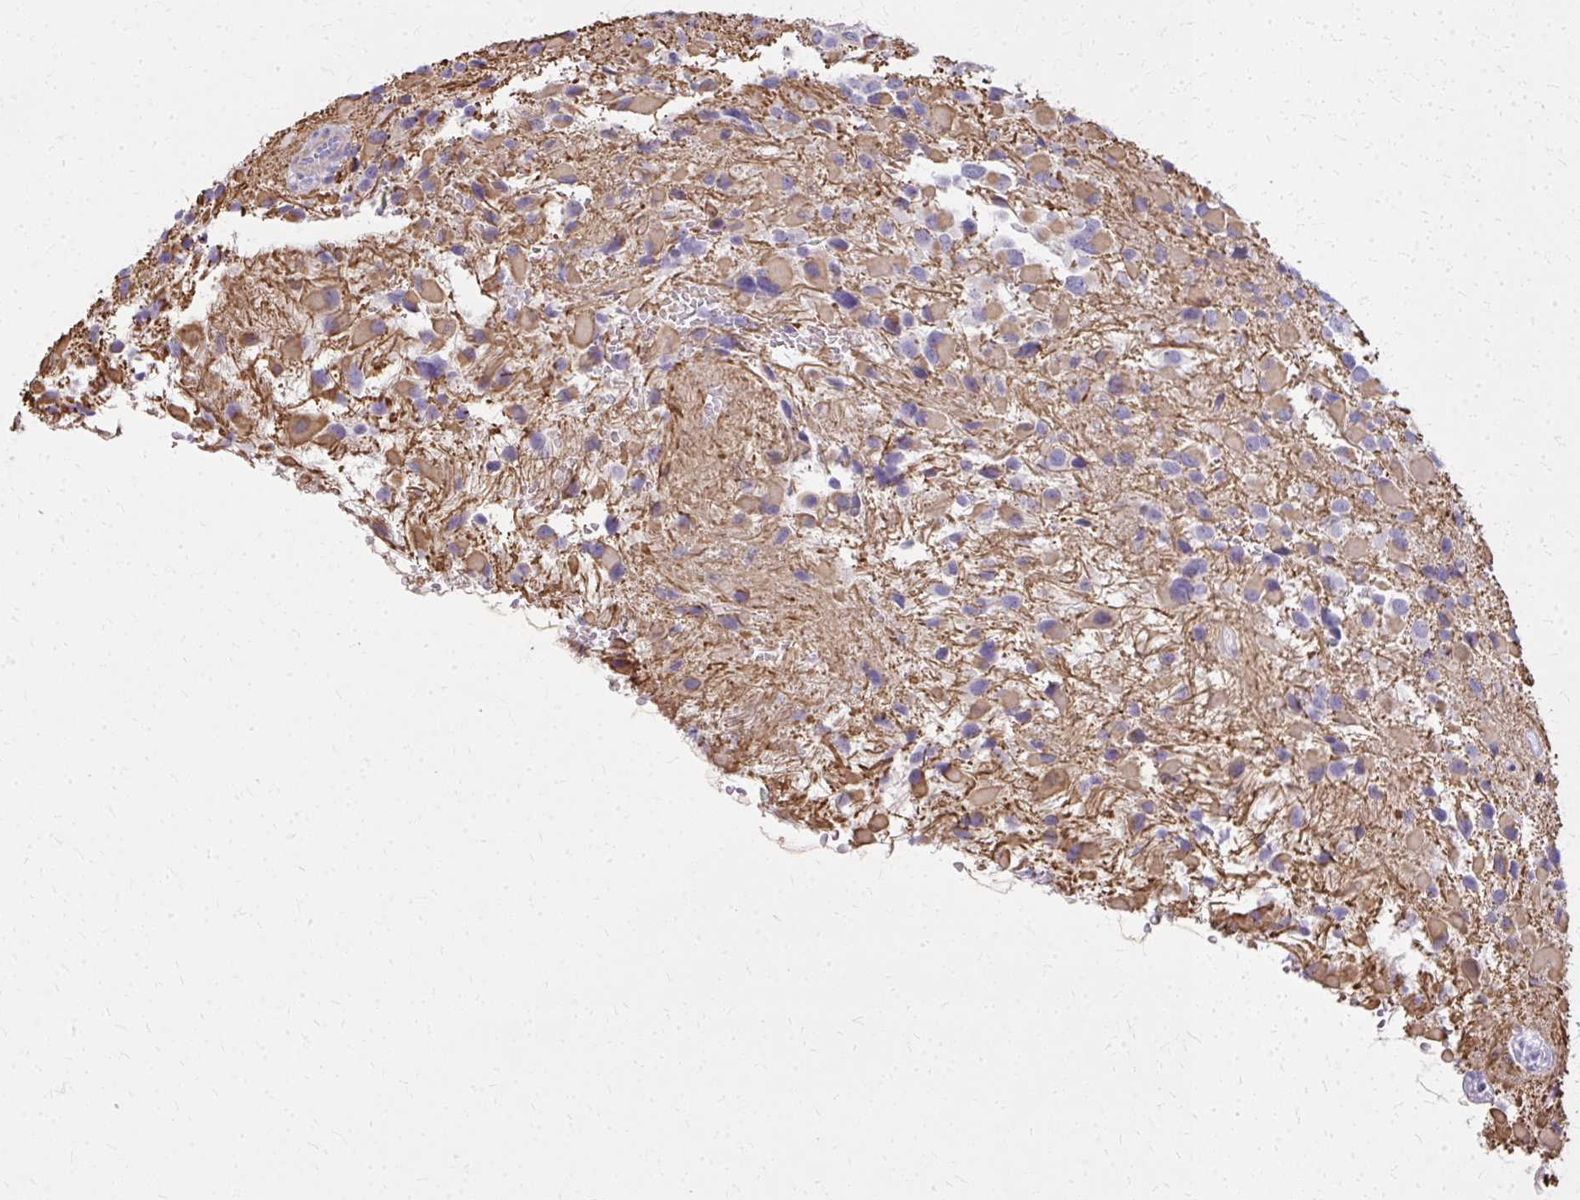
{"staining": {"intensity": "weak", "quantity": "<25%", "location": "cytoplasmic/membranous"}, "tissue": "glioma", "cell_type": "Tumor cells", "image_type": "cancer", "snomed": [{"axis": "morphology", "description": "Glioma, malignant, High grade"}, {"axis": "topography", "description": "Brain"}], "caption": "Protein analysis of glioma exhibits no significant staining in tumor cells.", "gene": "TENM4", "patient": {"sex": "female", "age": 40}}